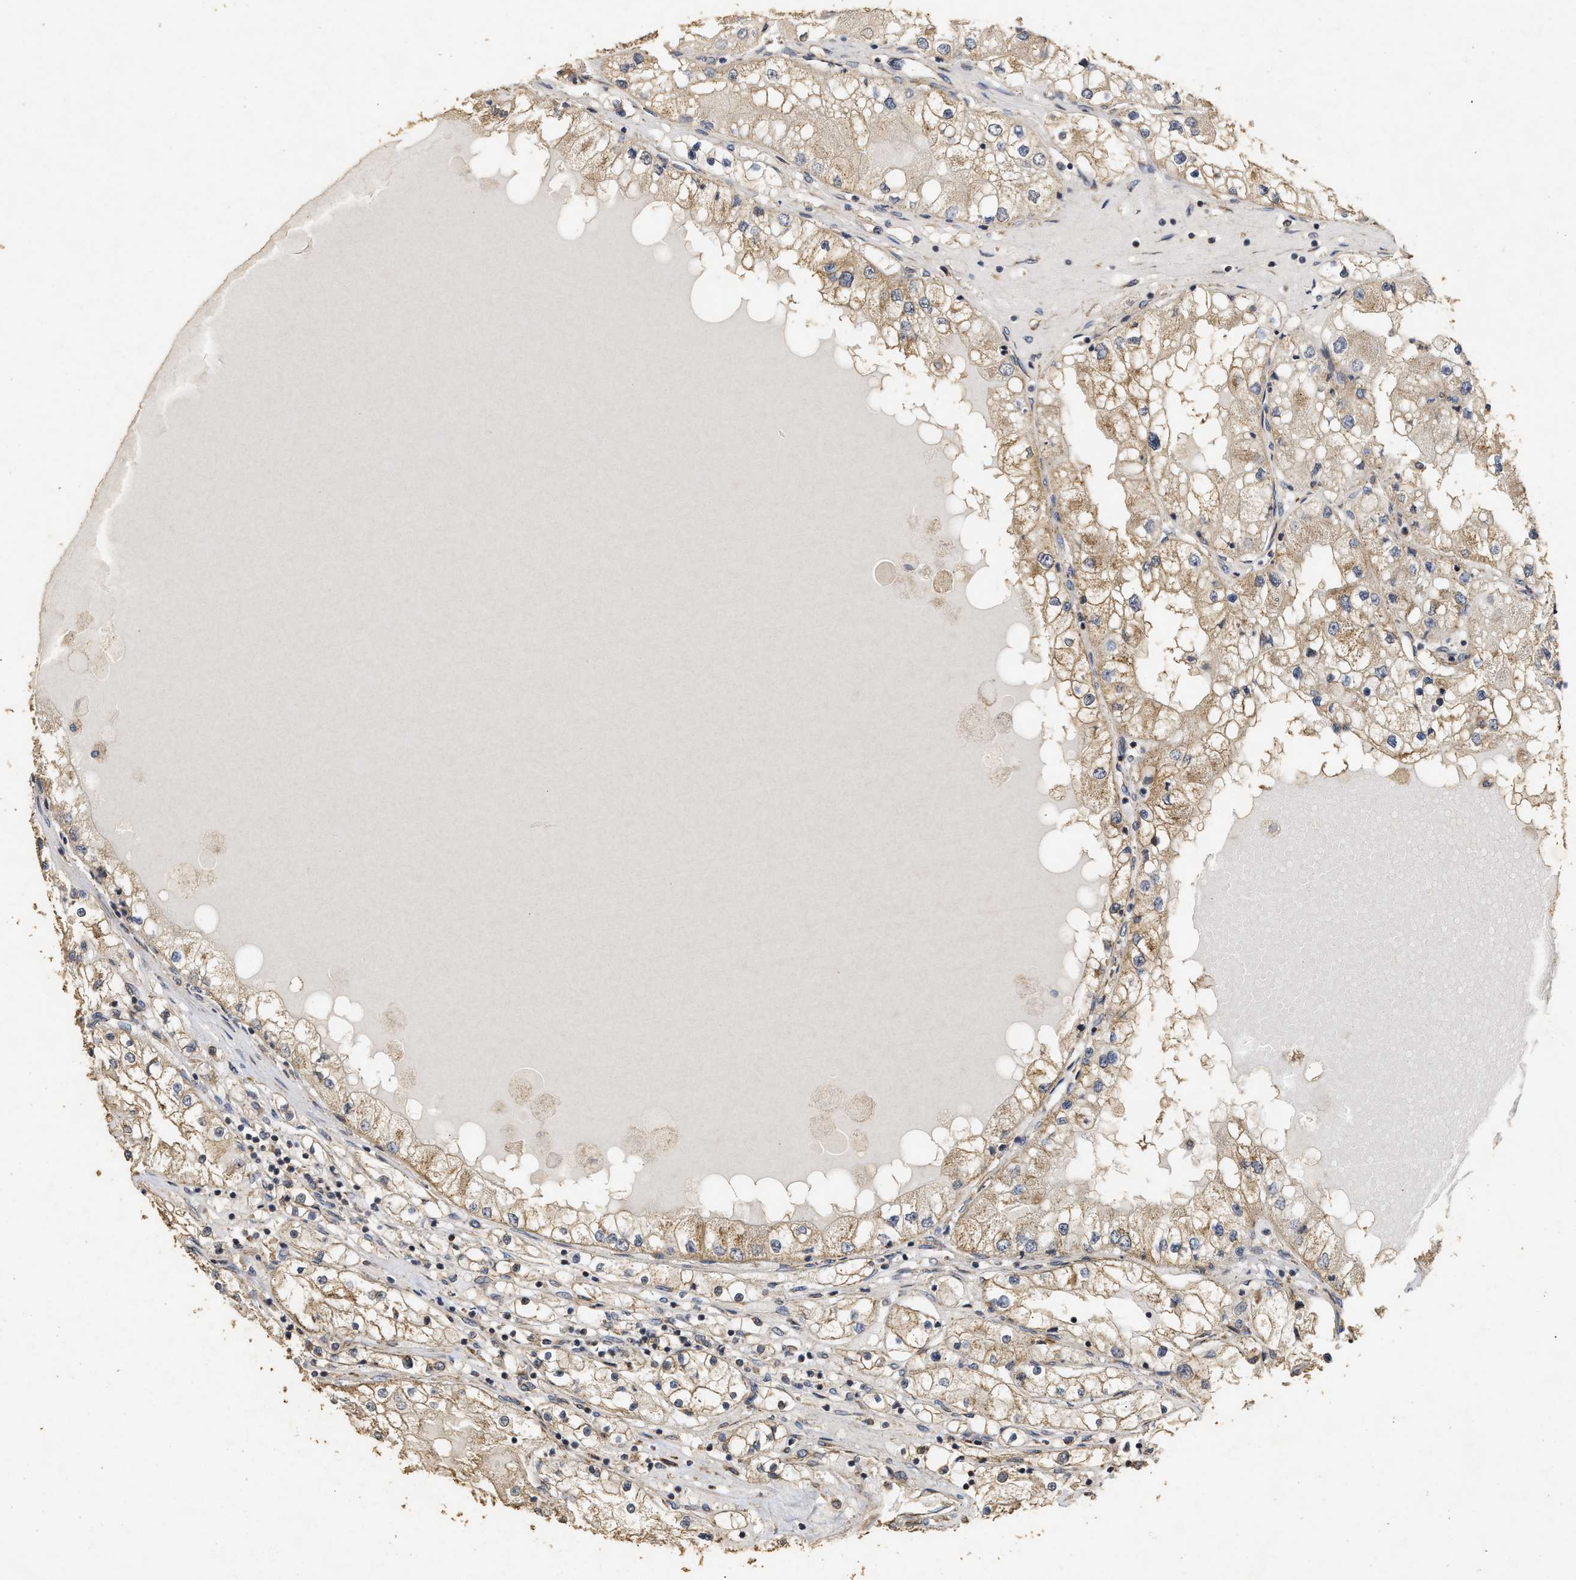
{"staining": {"intensity": "moderate", "quantity": ">75%", "location": "cytoplasmic/membranous"}, "tissue": "renal cancer", "cell_type": "Tumor cells", "image_type": "cancer", "snomed": [{"axis": "morphology", "description": "Adenocarcinoma, NOS"}, {"axis": "topography", "description": "Kidney"}], "caption": "The immunohistochemical stain shows moderate cytoplasmic/membranous positivity in tumor cells of renal cancer tissue. (DAB IHC, brown staining for protein, blue staining for nuclei).", "gene": "NAV1", "patient": {"sex": "male", "age": 68}}